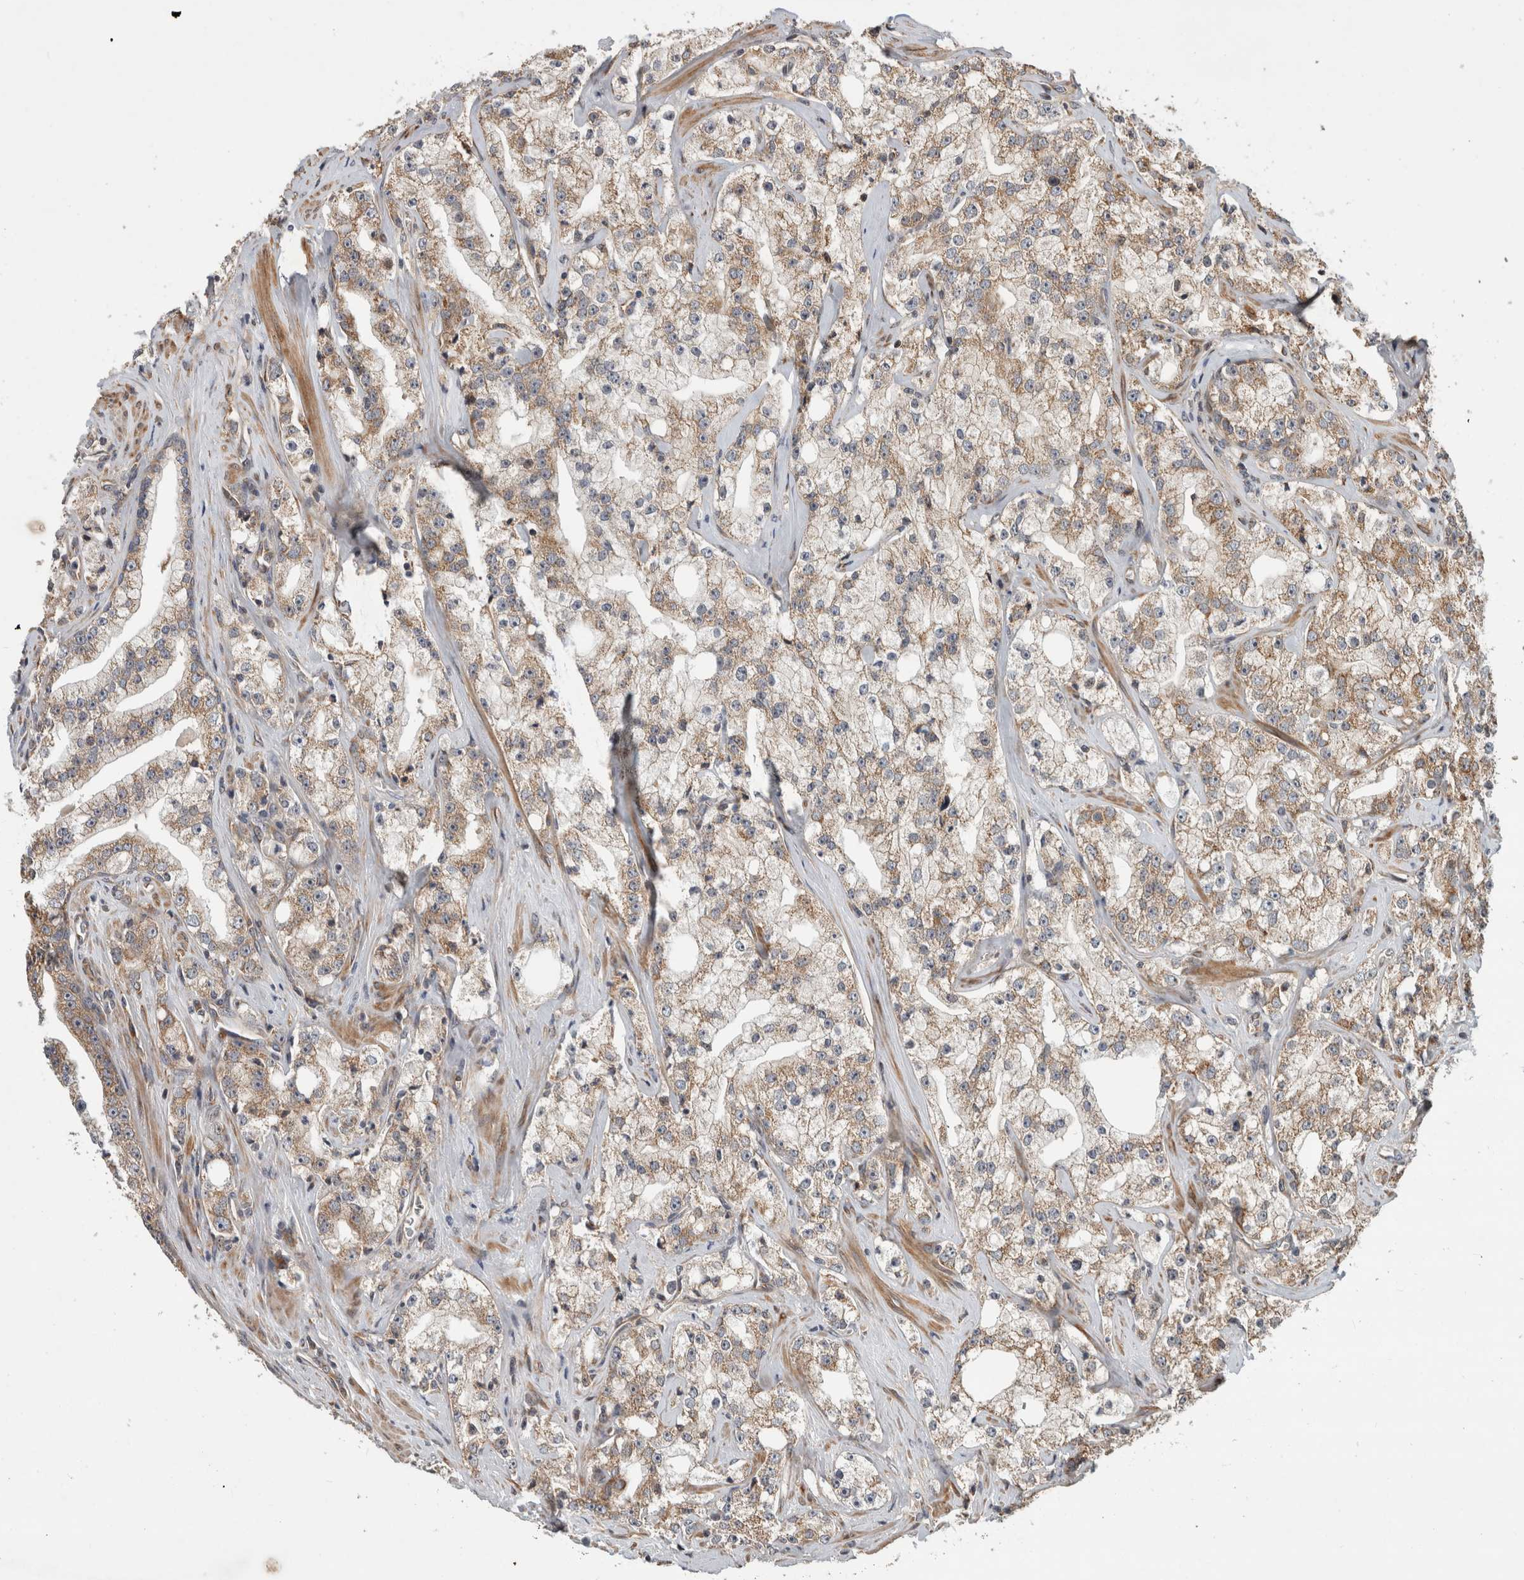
{"staining": {"intensity": "moderate", "quantity": ">75%", "location": "cytoplasmic/membranous"}, "tissue": "prostate cancer", "cell_type": "Tumor cells", "image_type": "cancer", "snomed": [{"axis": "morphology", "description": "Adenocarcinoma, High grade"}, {"axis": "topography", "description": "Prostate"}], "caption": "Immunohistochemistry micrograph of prostate adenocarcinoma (high-grade) stained for a protein (brown), which reveals medium levels of moderate cytoplasmic/membranous staining in approximately >75% of tumor cells.", "gene": "TUBD1", "patient": {"sex": "male", "age": 64}}